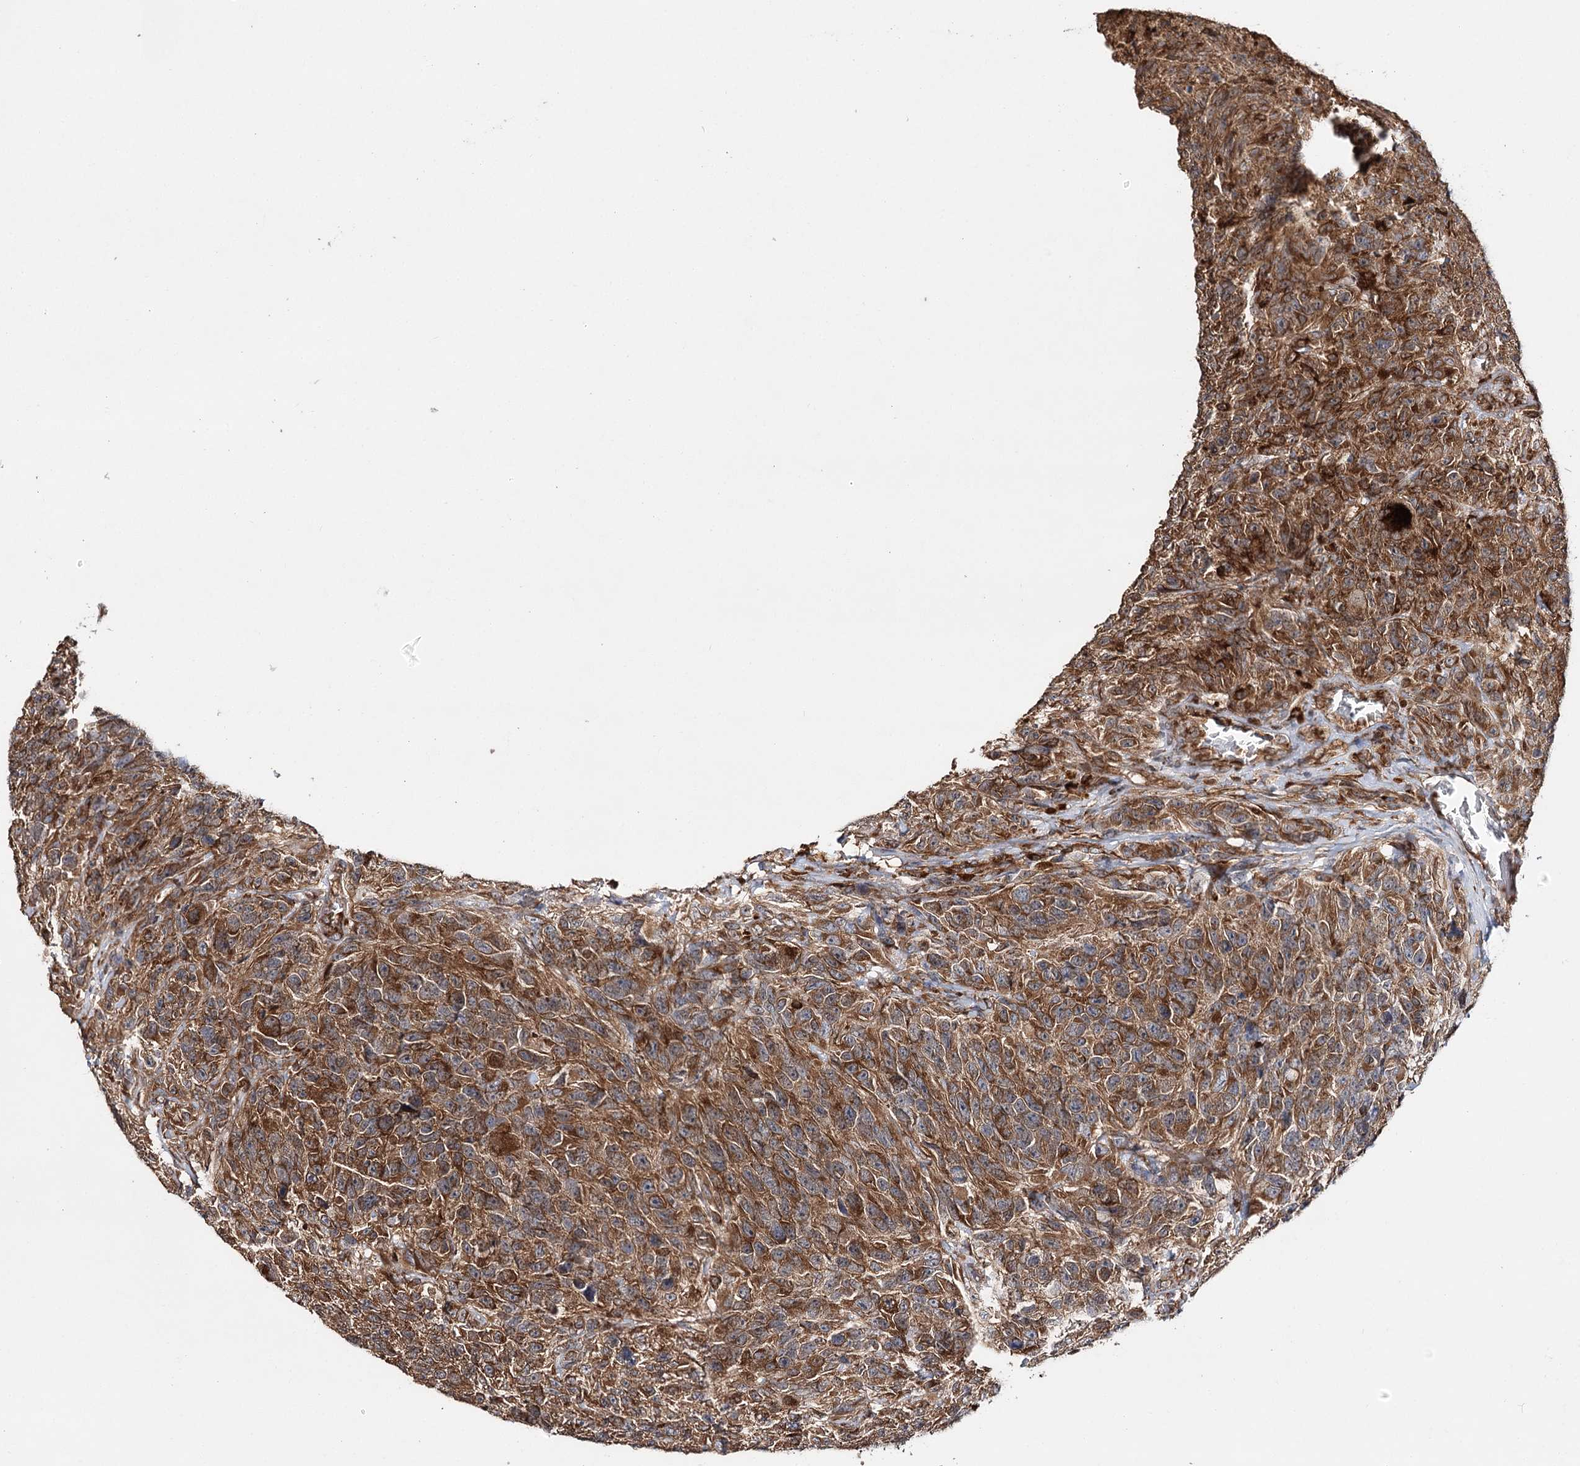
{"staining": {"intensity": "strong", "quantity": ">75%", "location": "cytoplasmic/membranous"}, "tissue": "glioma", "cell_type": "Tumor cells", "image_type": "cancer", "snomed": [{"axis": "morphology", "description": "Glioma, malignant, High grade"}, {"axis": "topography", "description": "Brain"}], "caption": "Protein staining by immunohistochemistry displays strong cytoplasmic/membranous expression in approximately >75% of tumor cells in malignant high-grade glioma. (Stains: DAB (3,3'-diaminobenzidine) in brown, nuclei in blue, Microscopy: brightfield microscopy at high magnification).", "gene": "DNAJB14", "patient": {"sex": "male", "age": 69}}